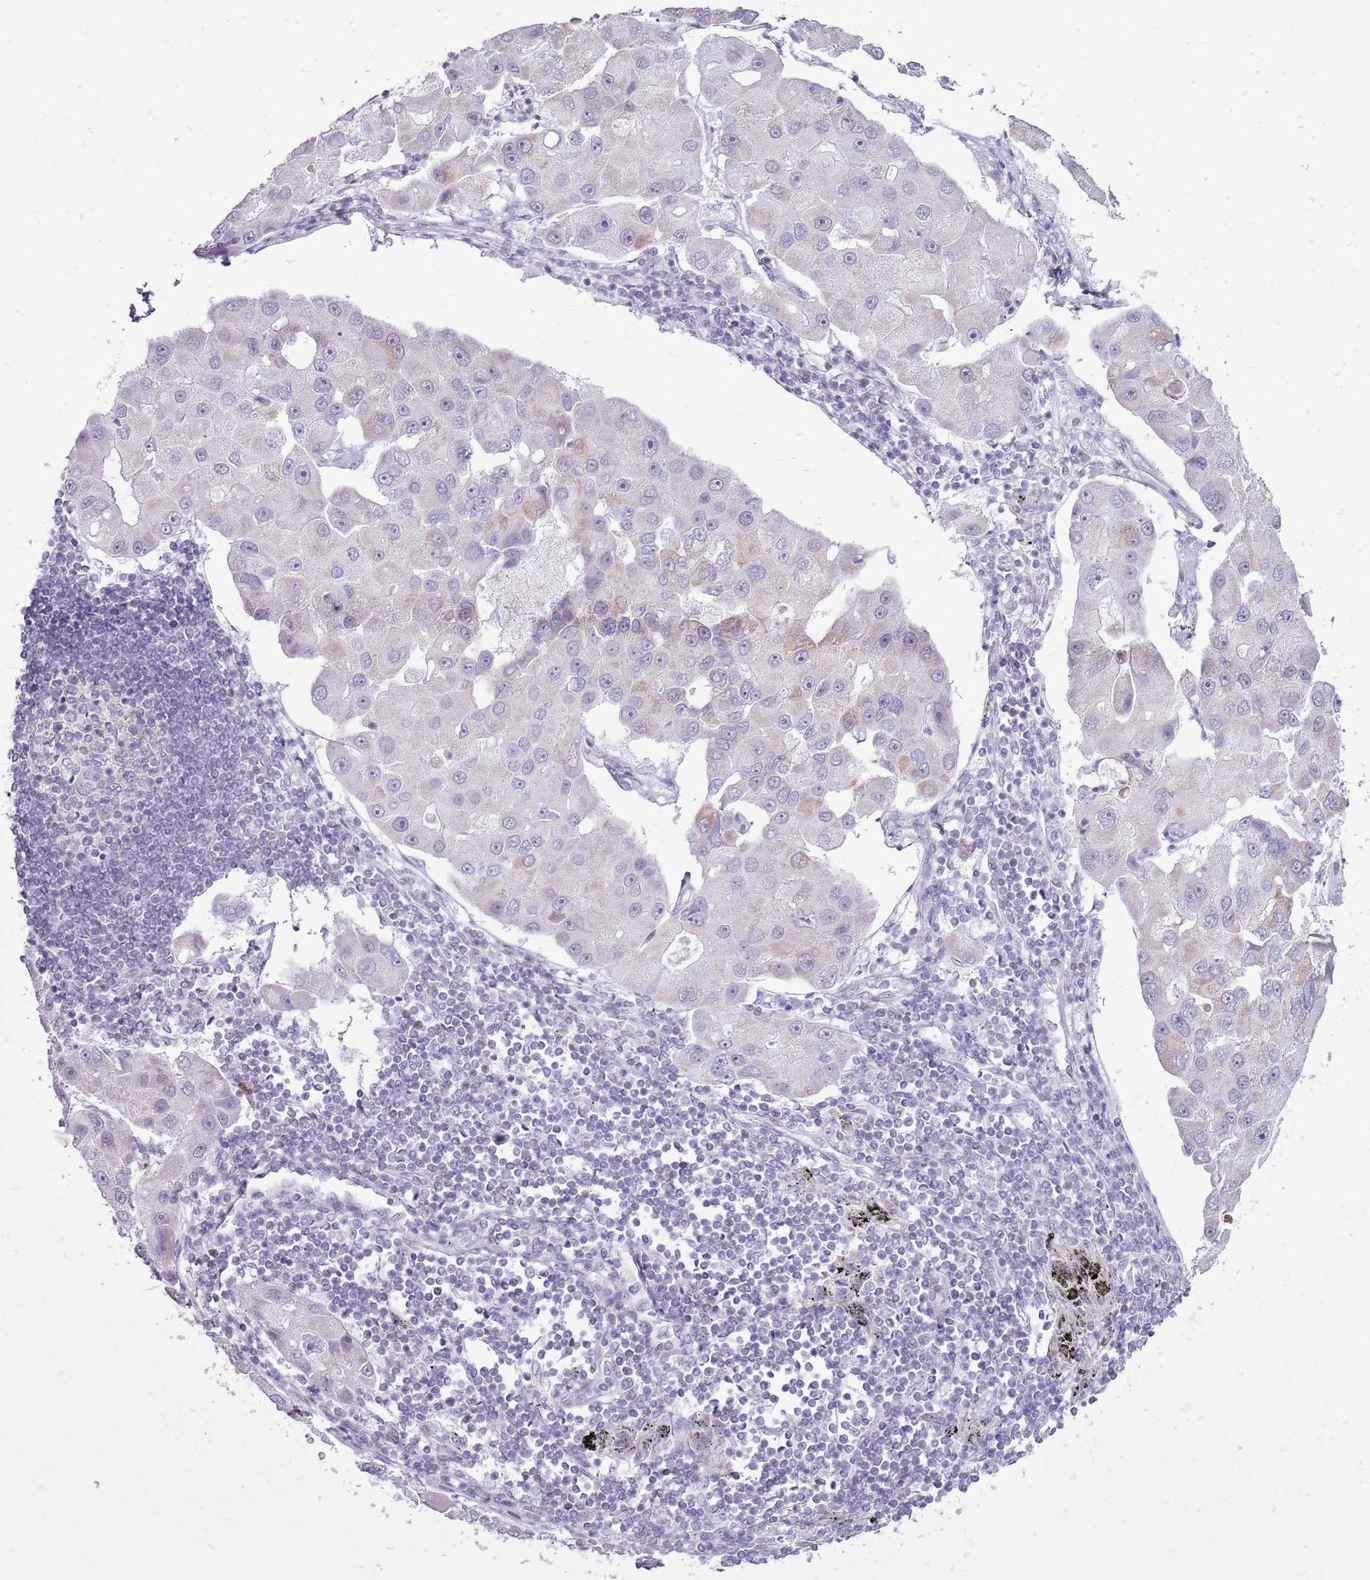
{"staining": {"intensity": "moderate", "quantity": "<25%", "location": "cytoplasmic/membranous"}, "tissue": "lung cancer", "cell_type": "Tumor cells", "image_type": "cancer", "snomed": [{"axis": "morphology", "description": "Adenocarcinoma, NOS"}, {"axis": "topography", "description": "Lung"}], "caption": "Adenocarcinoma (lung) stained for a protein (brown) displays moderate cytoplasmic/membranous positive positivity in about <25% of tumor cells.", "gene": "RPL3L", "patient": {"sex": "female", "age": 54}}